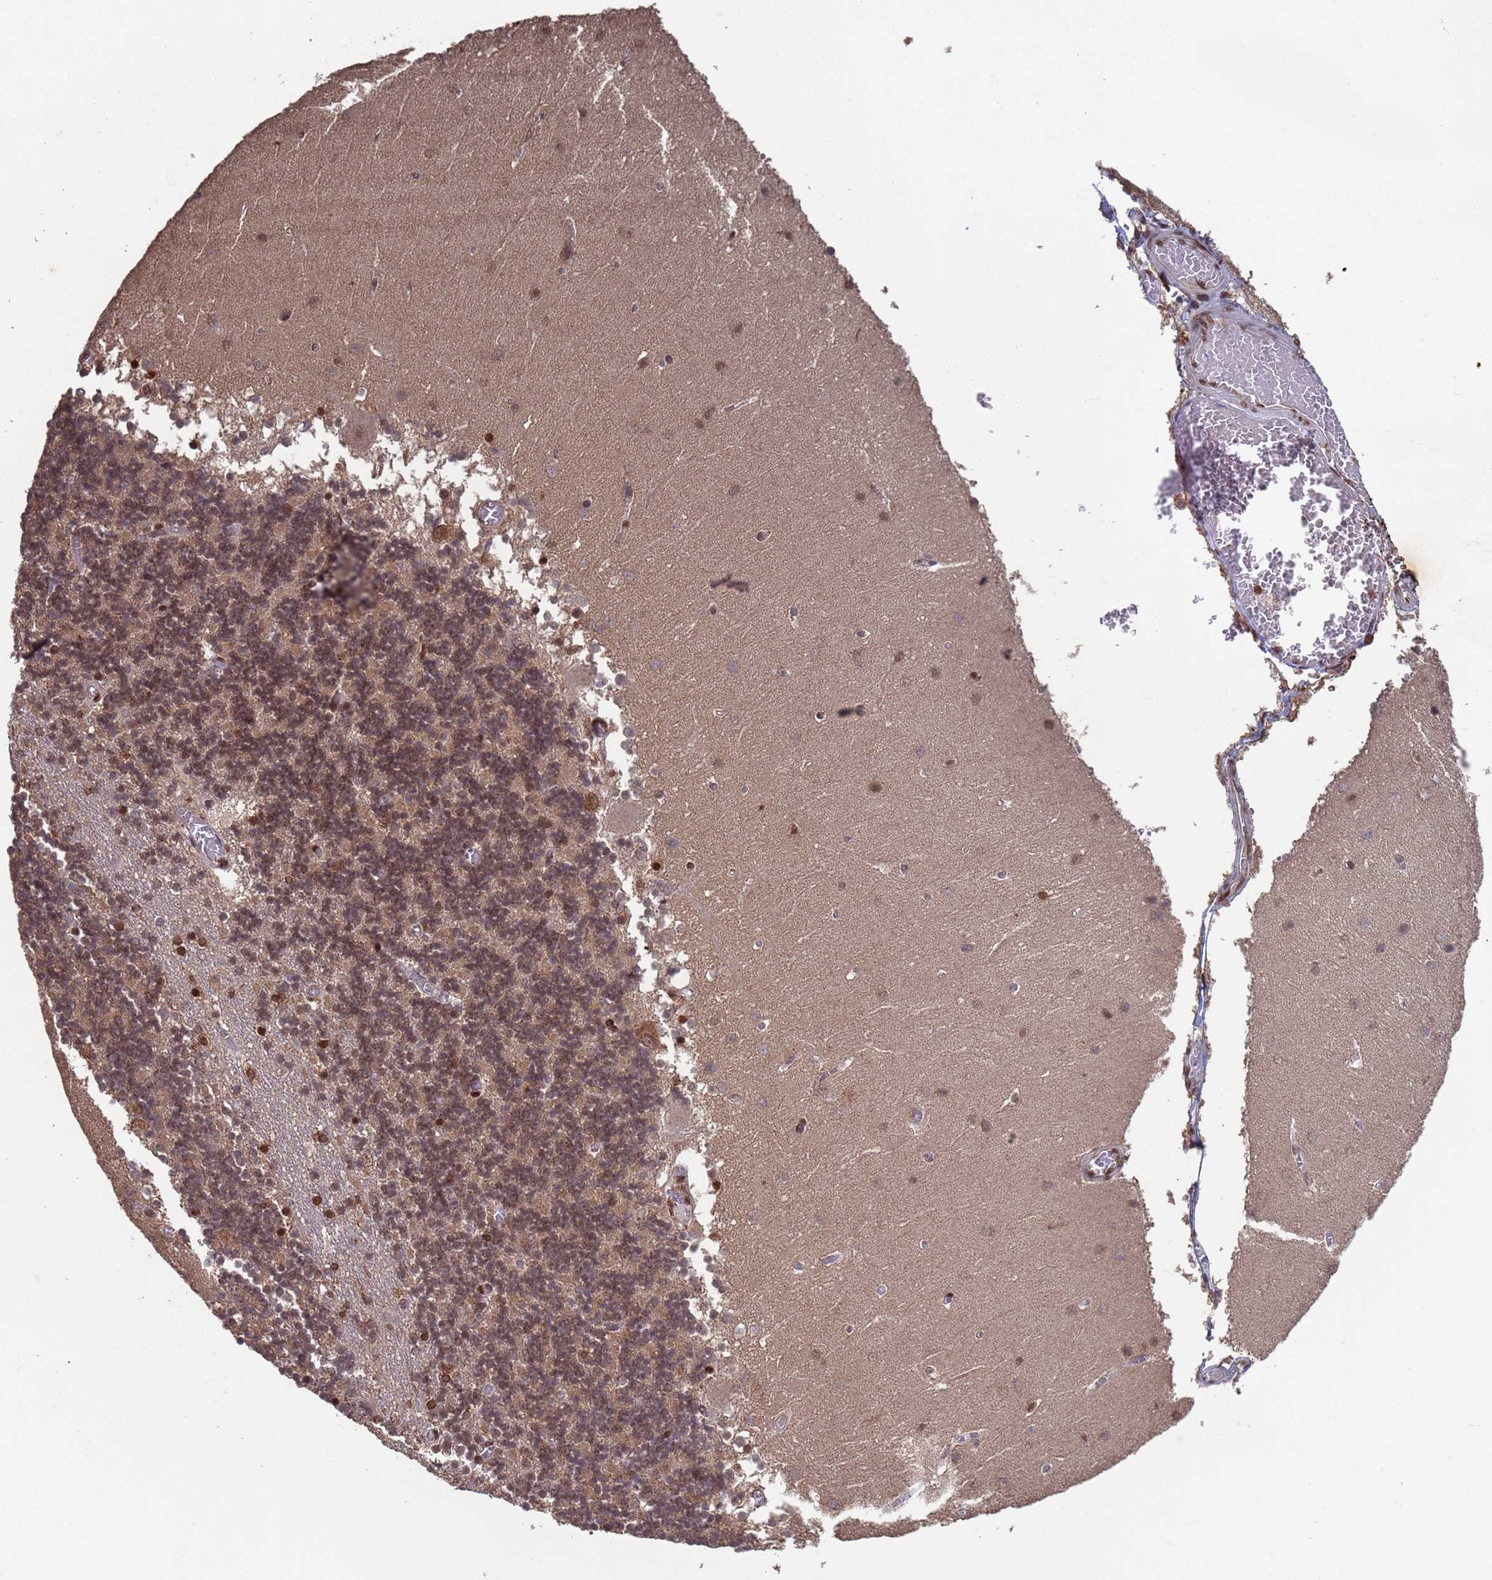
{"staining": {"intensity": "moderate", "quantity": ">75%", "location": "cytoplasmic/membranous,nuclear"}, "tissue": "cerebellum", "cell_type": "Cells in granular layer", "image_type": "normal", "snomed": [{"axis": "morphology", "description": "Normal tissue, NOS"}, {"axis": "topography", "description": "Cerebellum"}], "caption": "High-power microscopy captured an immunohistochemistry micrograph of normal cerebellum, revealing moderate cytoplasmic/membranous,nuclear expression in approximately >75% of cells in granular layer.", "gene": "FUBP3", "patient": {"sex": "female", "age": 28}}